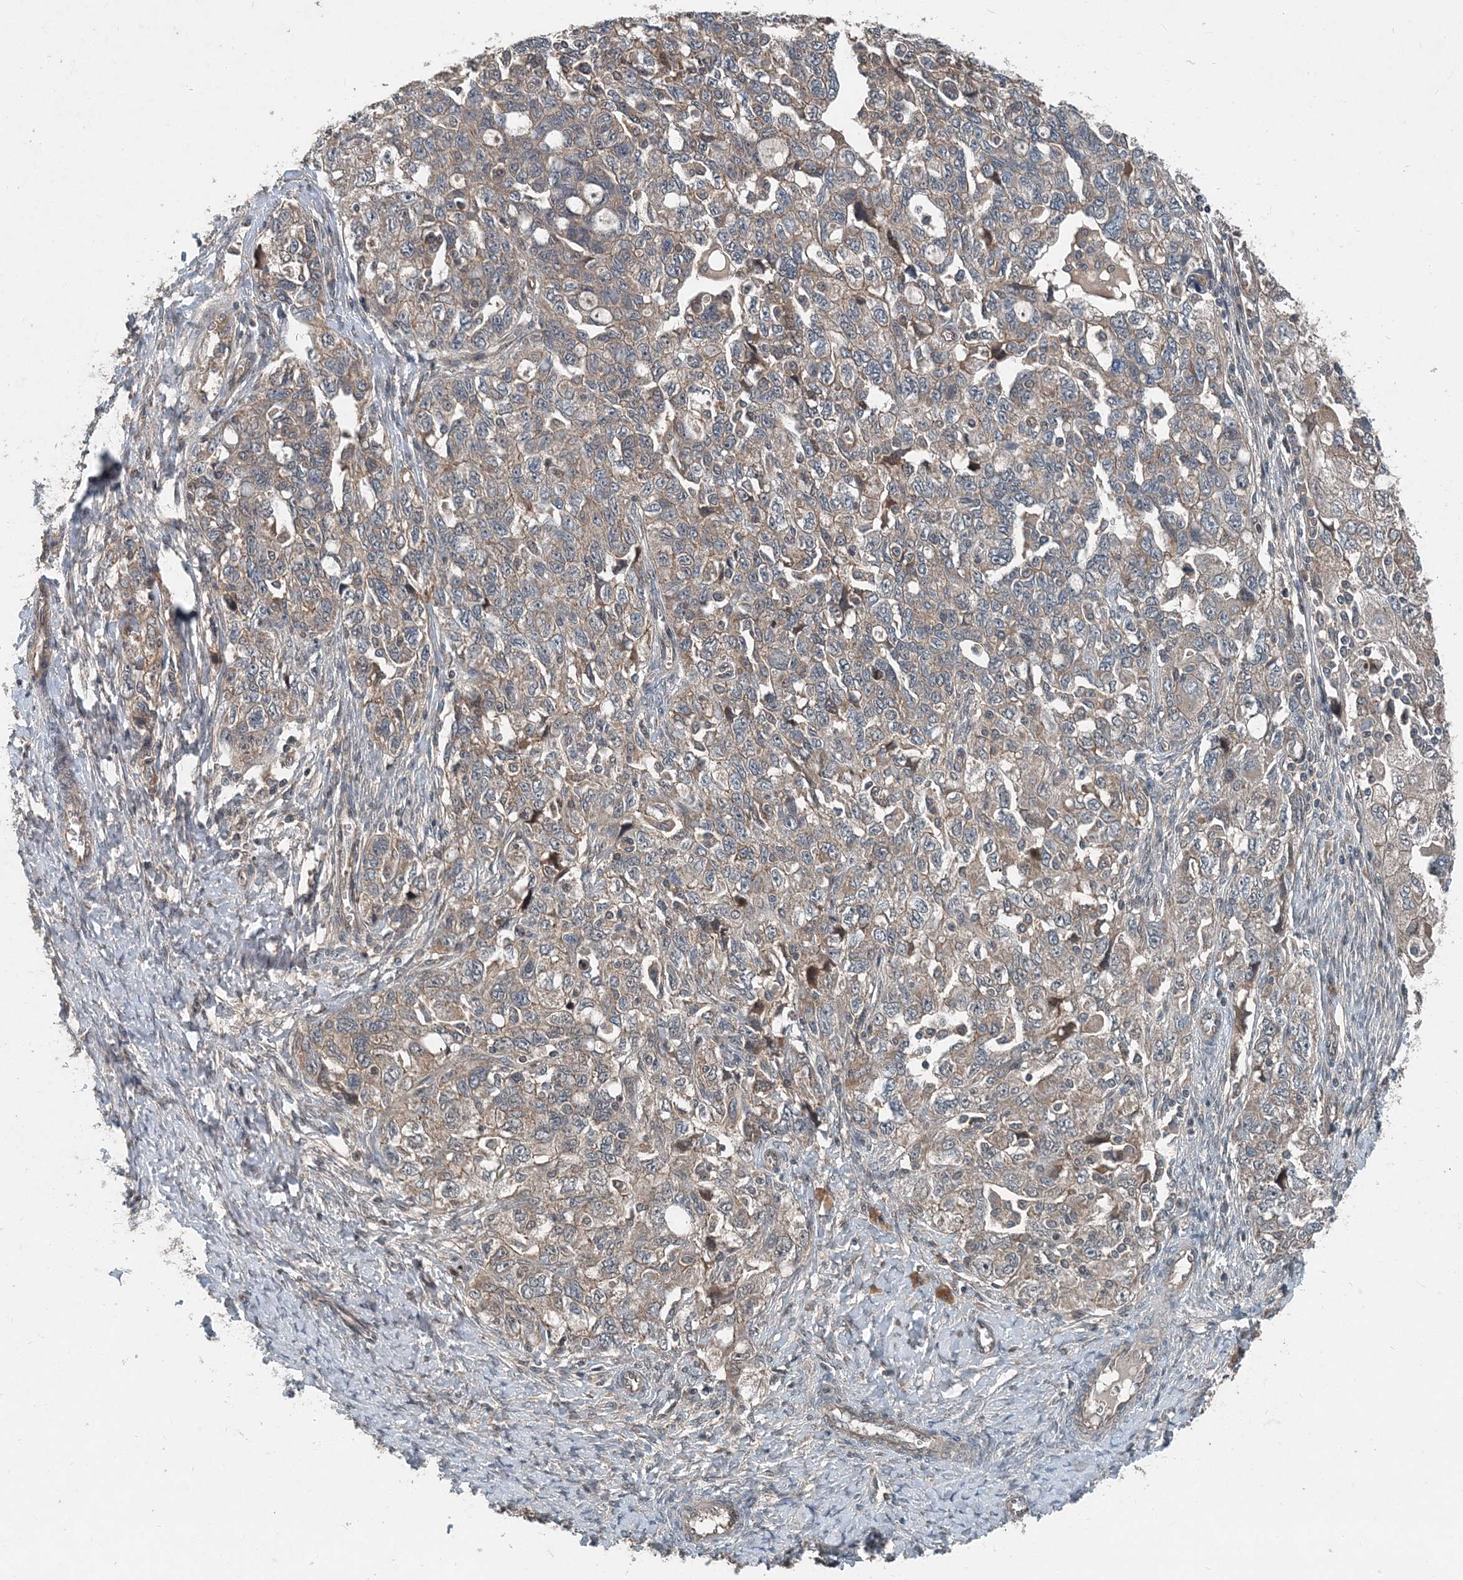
{"staining": {"intensity": "weak", "quantity": ">75%", "location": "cytoplasmic/membranous"}, "tissue": "ovarian cancer", "cell_type": "Tumor cells", "image_type": "cancer", "snomed": [{"axis": "morphology", "description": "Carcinoma, NOS"}, {"axis": "morphology", "description": "Cystadenocarcinoma, serous, NOS"}, {"axis": "topography", "description": "Ovary"}], "caption": "A histopathology image of human ovarian carcinoma stained for a protein exhibits weak cytoplasmic/membranous brown staining in tumor cells.", "gene": "SMPD3", "patient": {"sex": "female", "age": 69}}